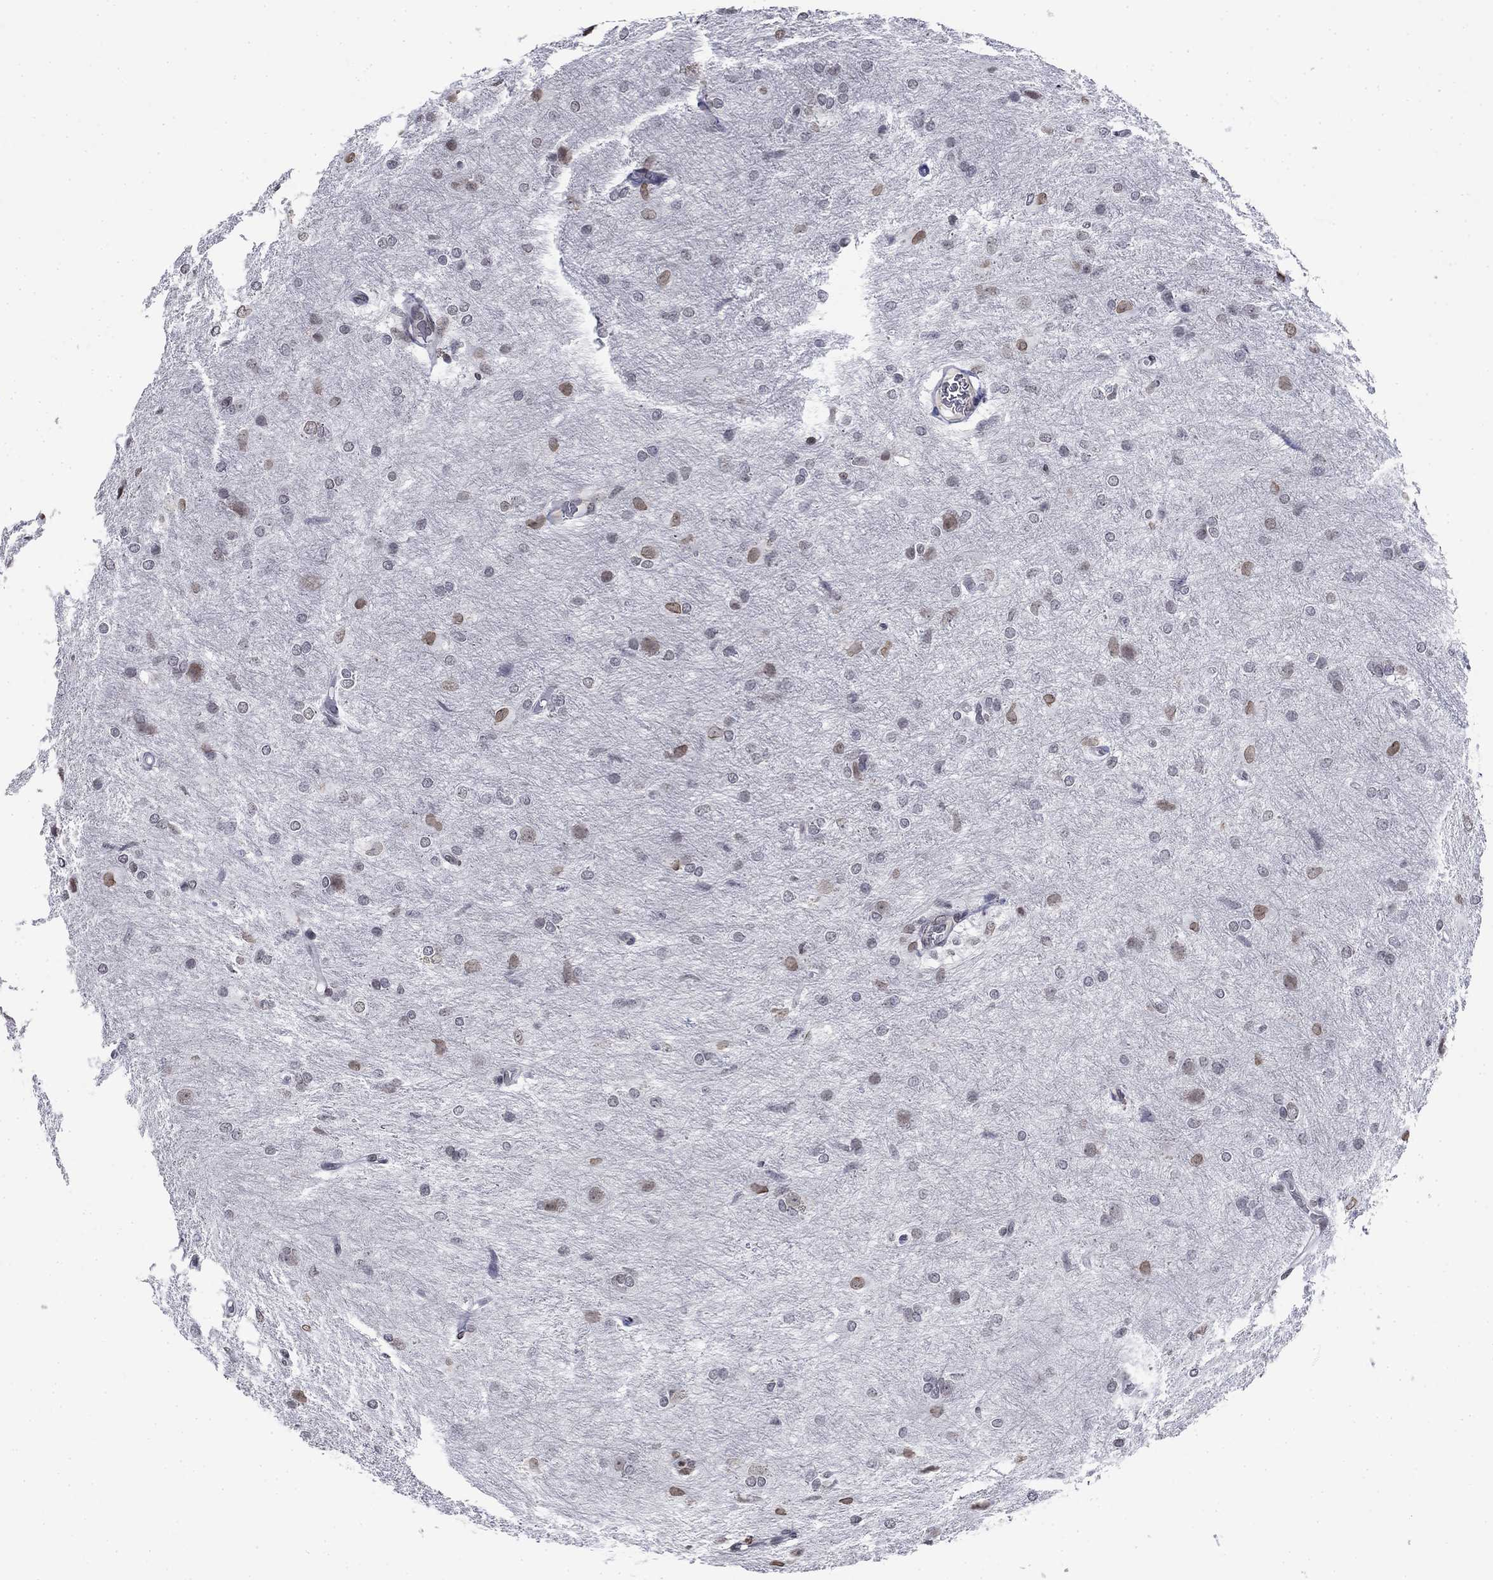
{"staining": {"intensity": "moderate", "quantity": "<25%", "location": "cytoplasmic/membranous,nuclear"}, "tissue": "glioma", "cell_type": "Tumor cells", "image_type": "cancer", "snomed": [{"axis": "morphology", "description": "Glioma, malignant, High grade"}, {"axis": "topography", "description": "Brain"}], "caption": "Immunohistochemistry (DAB) staining of glioma shows moderate cytoplasmic/membranous and nuclear protein expression in approximately <25% of tumor cells. (Brightfield microscopy of DAB IHC at high magnification).", "gene": "TOR1AIP1", "patient": {"sex": "male", "age": 68}}